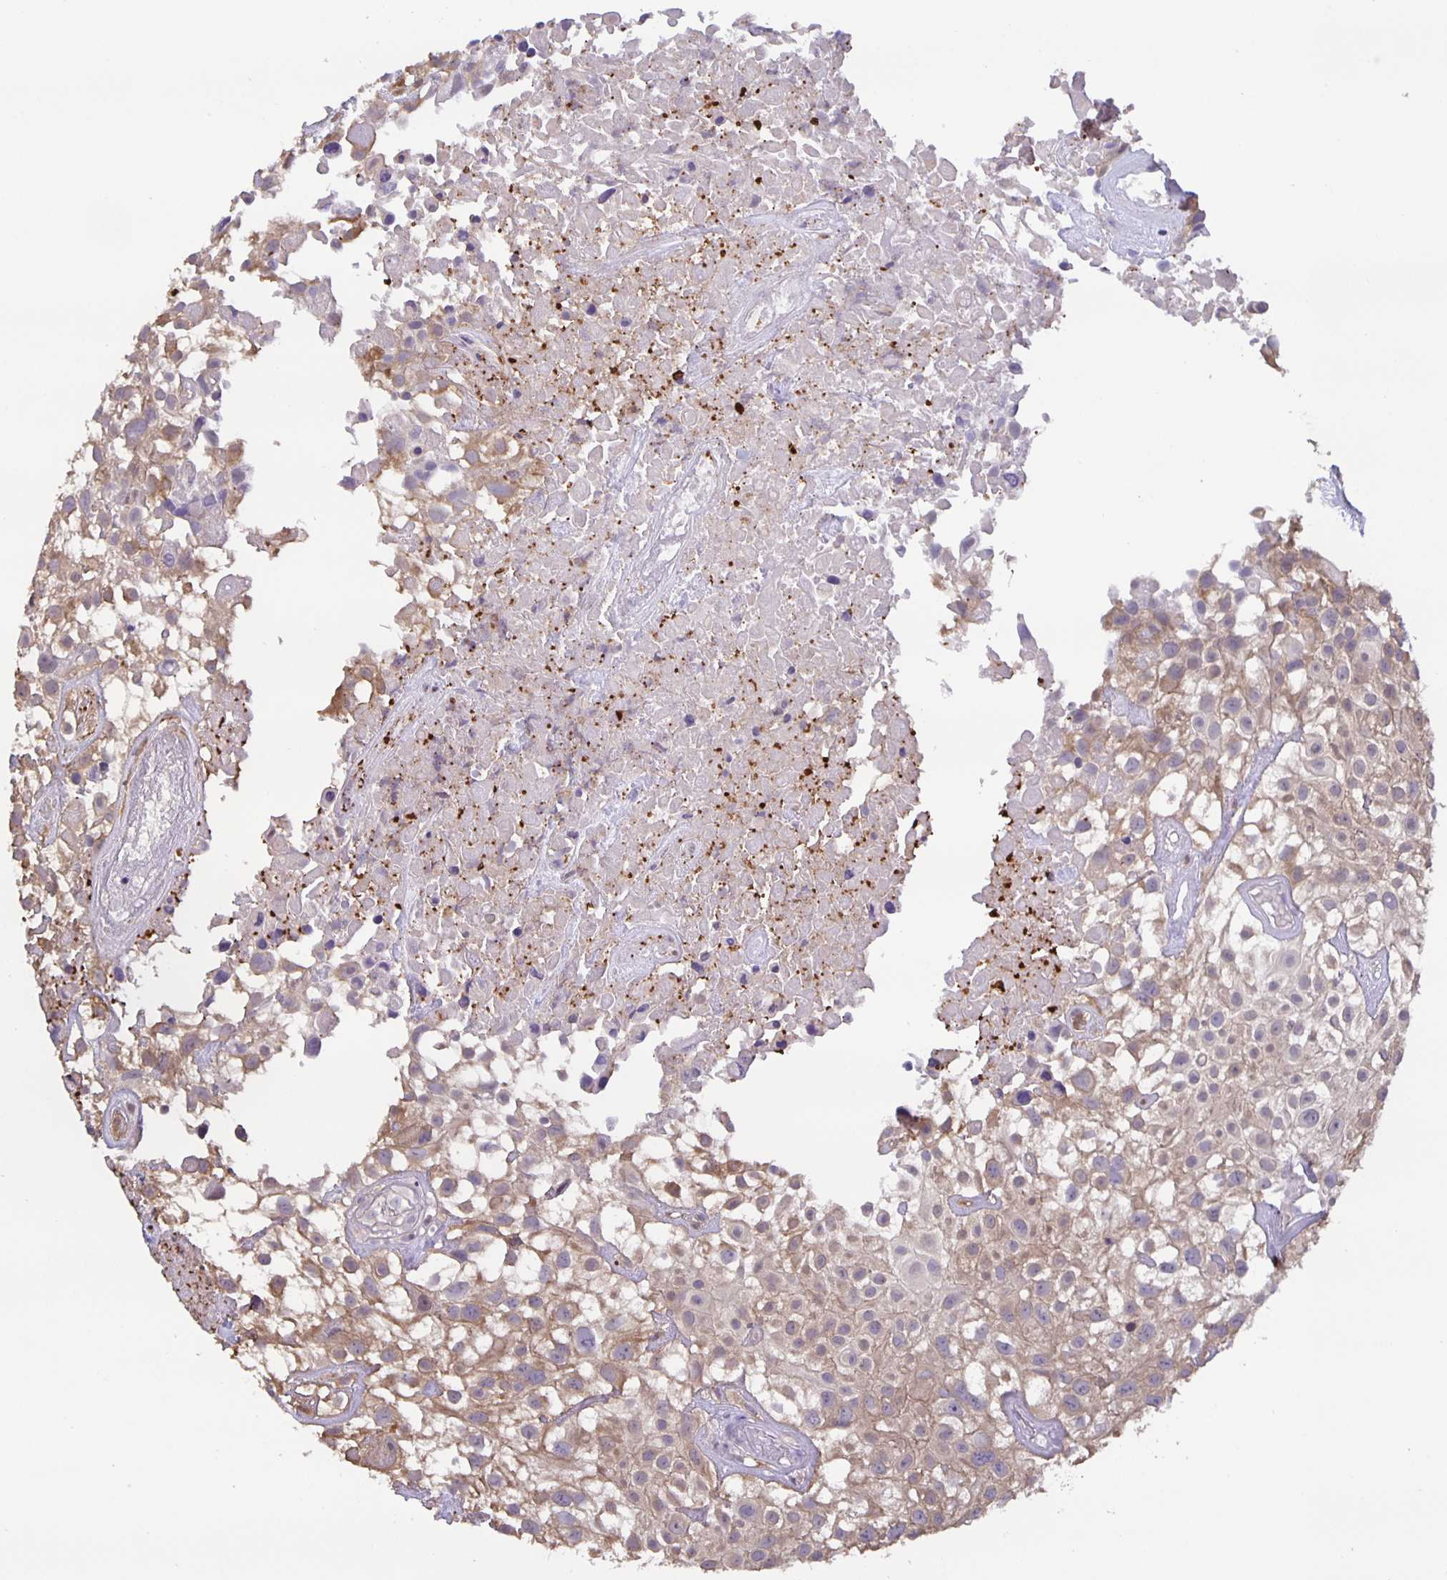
{"staining": {"intensity": "weak", "quantity": "25%-75%", "location": "cytoplasmic/membranous"}, "tissue": "urothelial cancer", "cell_type": "Tumor cells", "image_type": "cancer", "snomed": [{"axis": "morphology", "description": "Urothelial carcinoma, High grade"}, {"axis": "topography", "description": "Urinary bladder"}], "caption": "Weak cytoplasmic/membranous expression is identified in approximately 25%-75% of tumor cells in urothelial cancer.", "gene": "MARCHF6", "patient": {"sex": "male", "age": 56}}